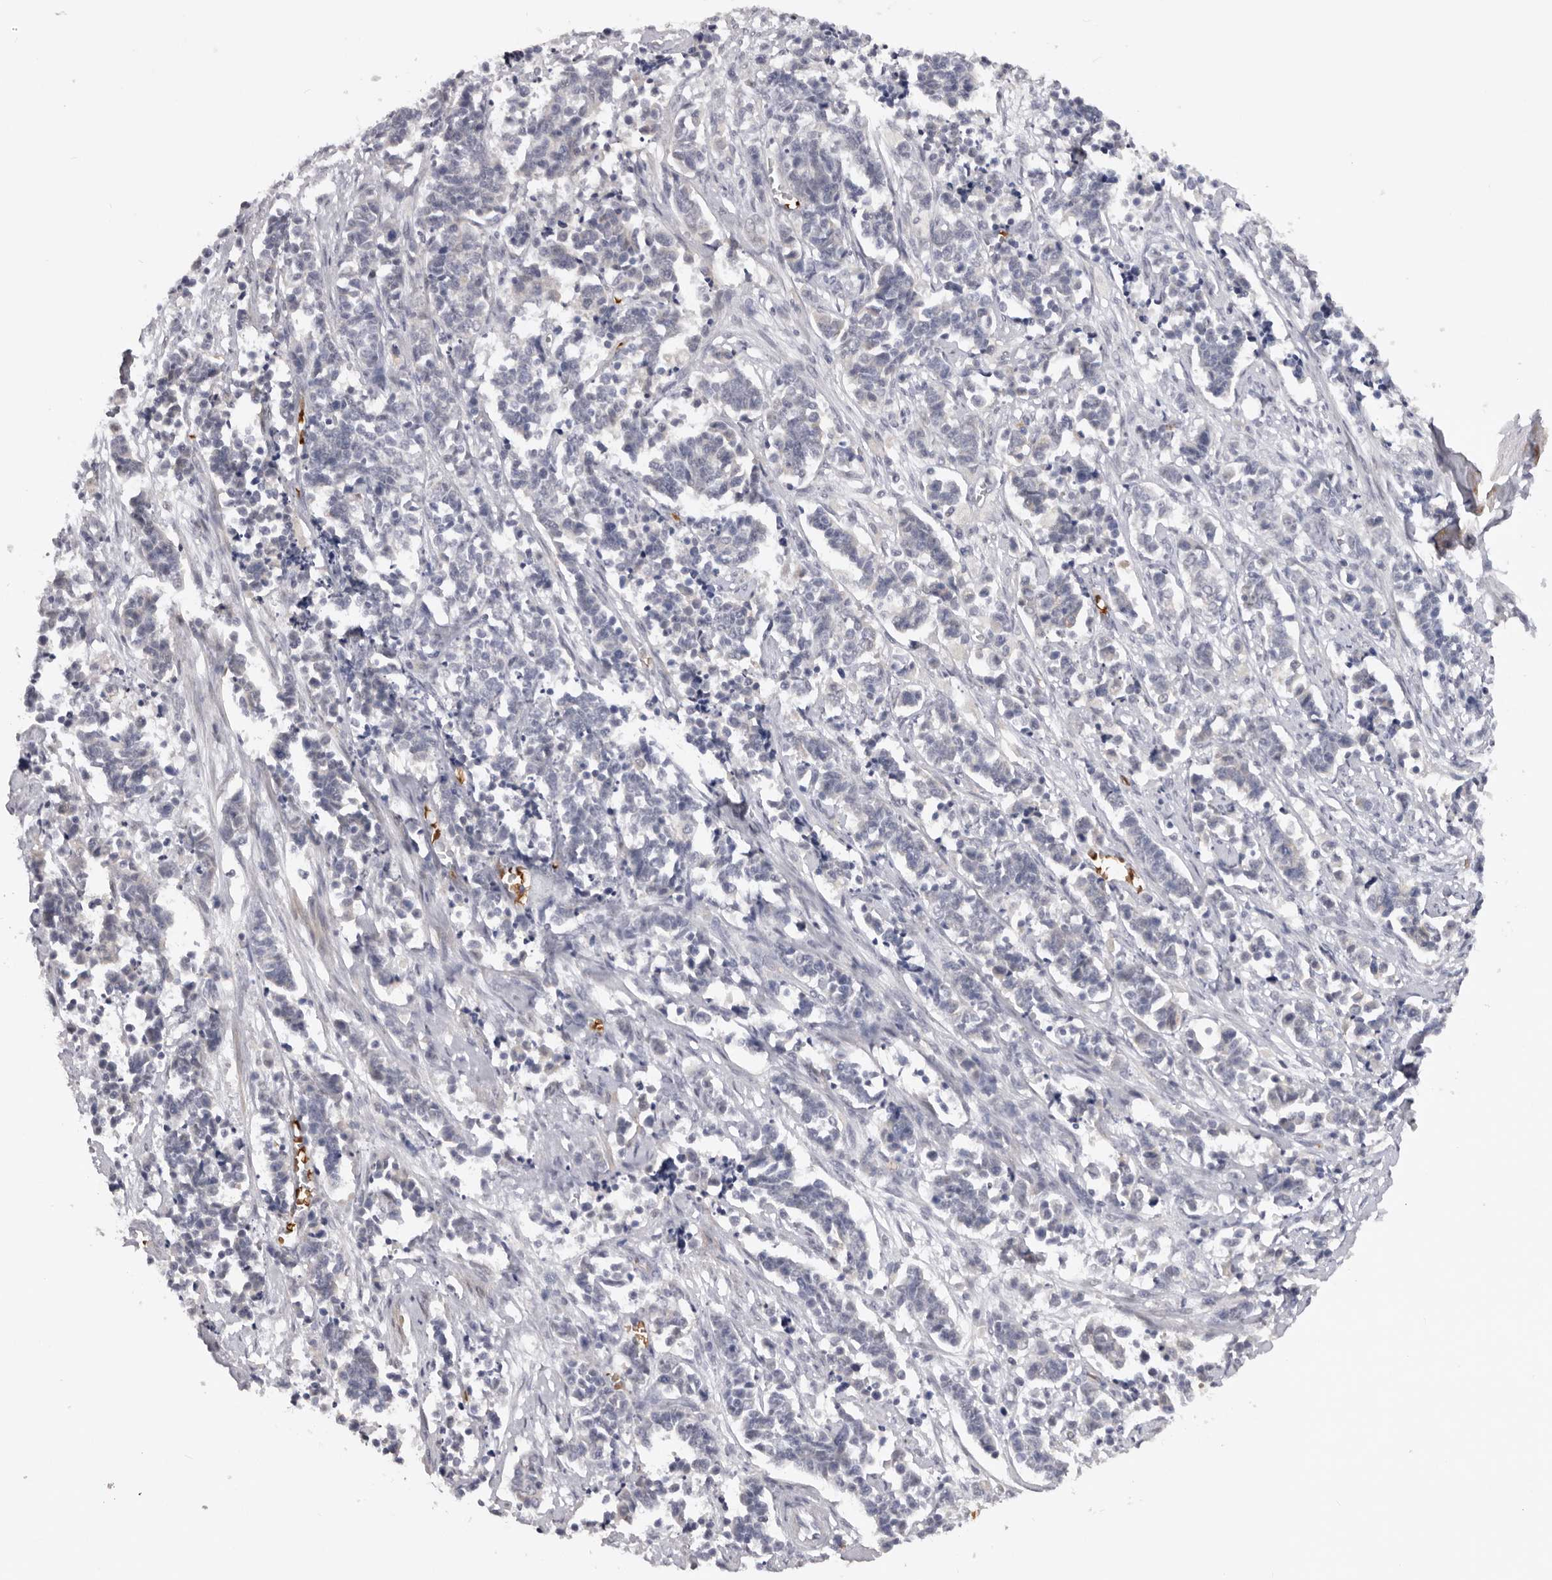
{"staining": {"intensity": "negative", "quantity": "none", "location": "none"}, "tissue": "cervical cancer", "cell_type": "Tumor cells", "image_type": "cancer", "snomed": [{"axis": "morphology", "description": "Normal tissue, NOS"}, {"axis": "morphology", "description": "Squamous cell carcinoma, NOS"}, {"axis": "topography", "description": "Cervix"}], "caption": "Protein analysis of squamous cell carcinoma (cervical) displays no significant expression in tumor cells.", "gene": "TNR", "patient": {"sex": "female", "age": 35}}